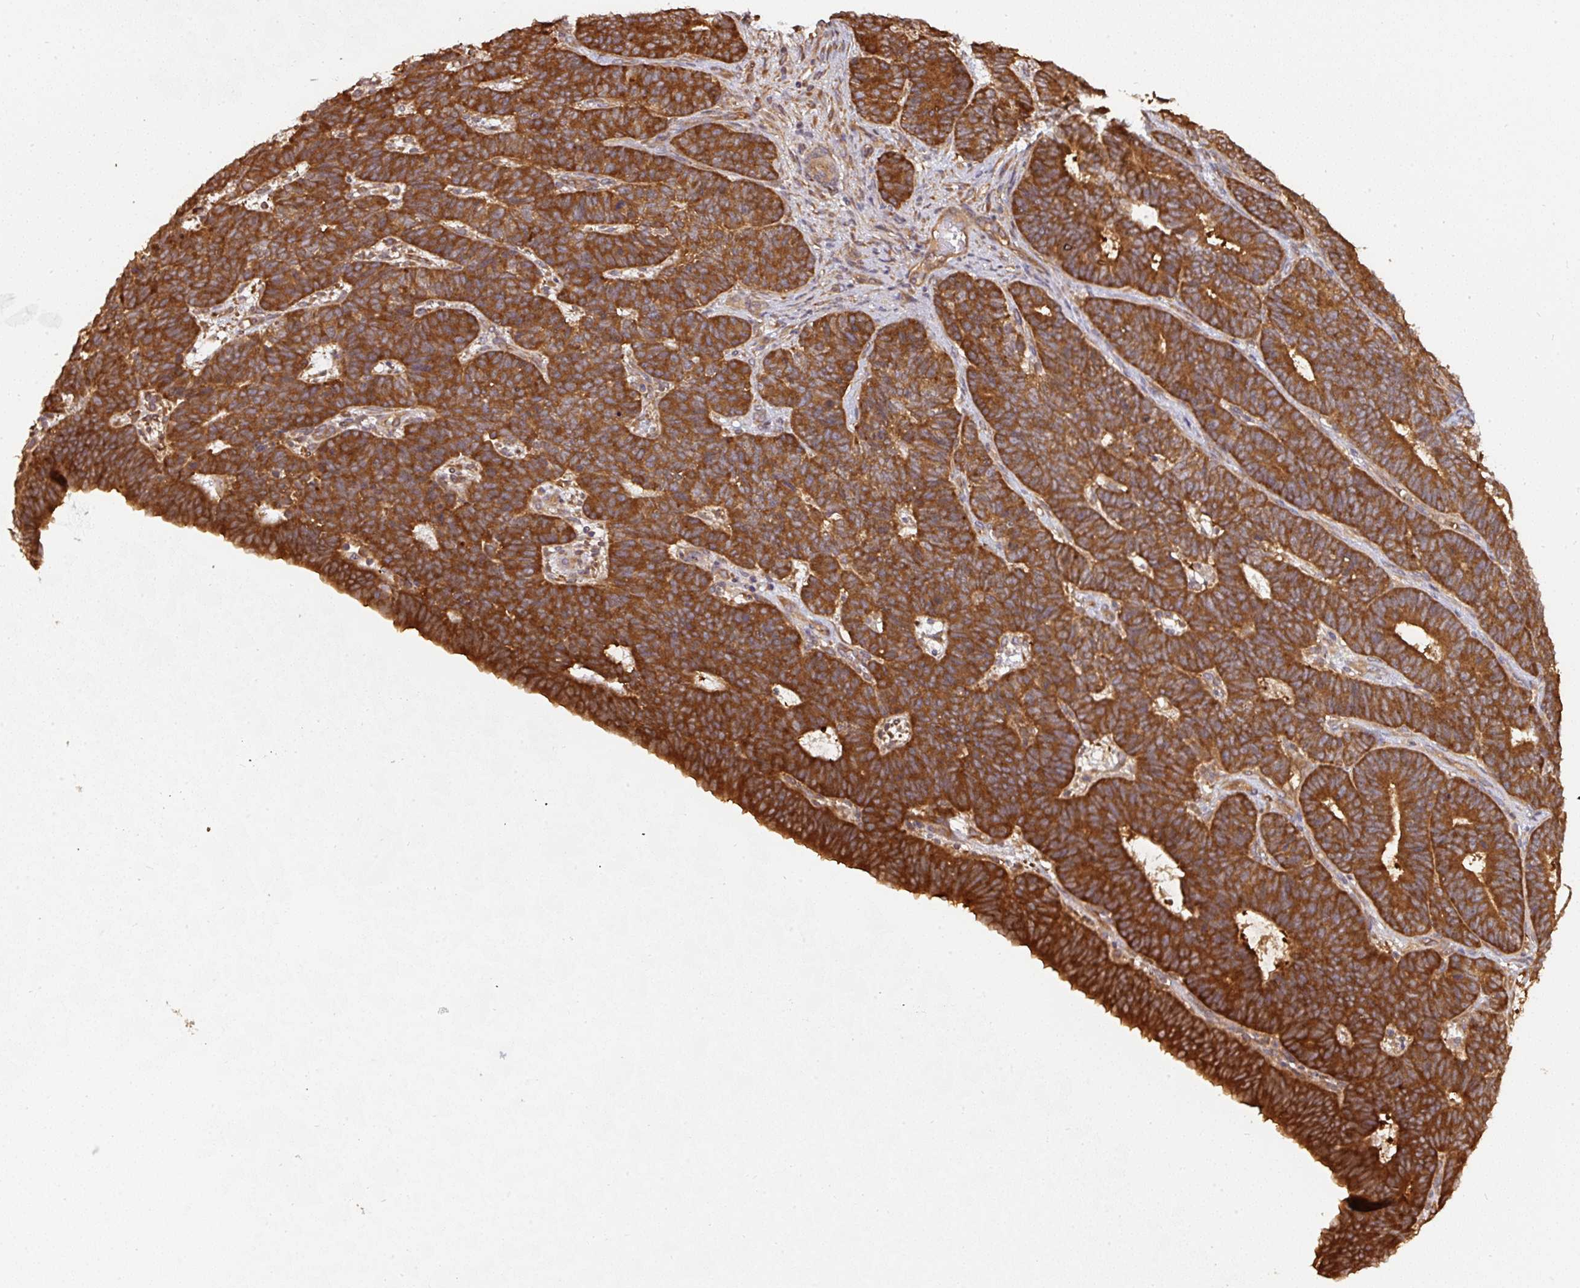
{"staining": {"intensity": "strong", "quantity": ">75%", "location": "cytoplasmic/membranous"}, "tissue": "endometrial cancer", "cell_type": "Tumor cells", "image_type": "cancer", "snomed": [{"axis": "morphology", "description": "Adenocarcinoma, NOS"}, {"axis": "topography", "description": "Endometrium"}], "caption": "Brown immunohistochemical staining in human endometrial adenocarcinoma shows strong cytoplasmic/membranous positivity in about >75% of tumor cells. (DAB IHC with brightfield microscopy, high magnification).", "gene": "ST13", "patient": {"sex": "female", "age": 70}}